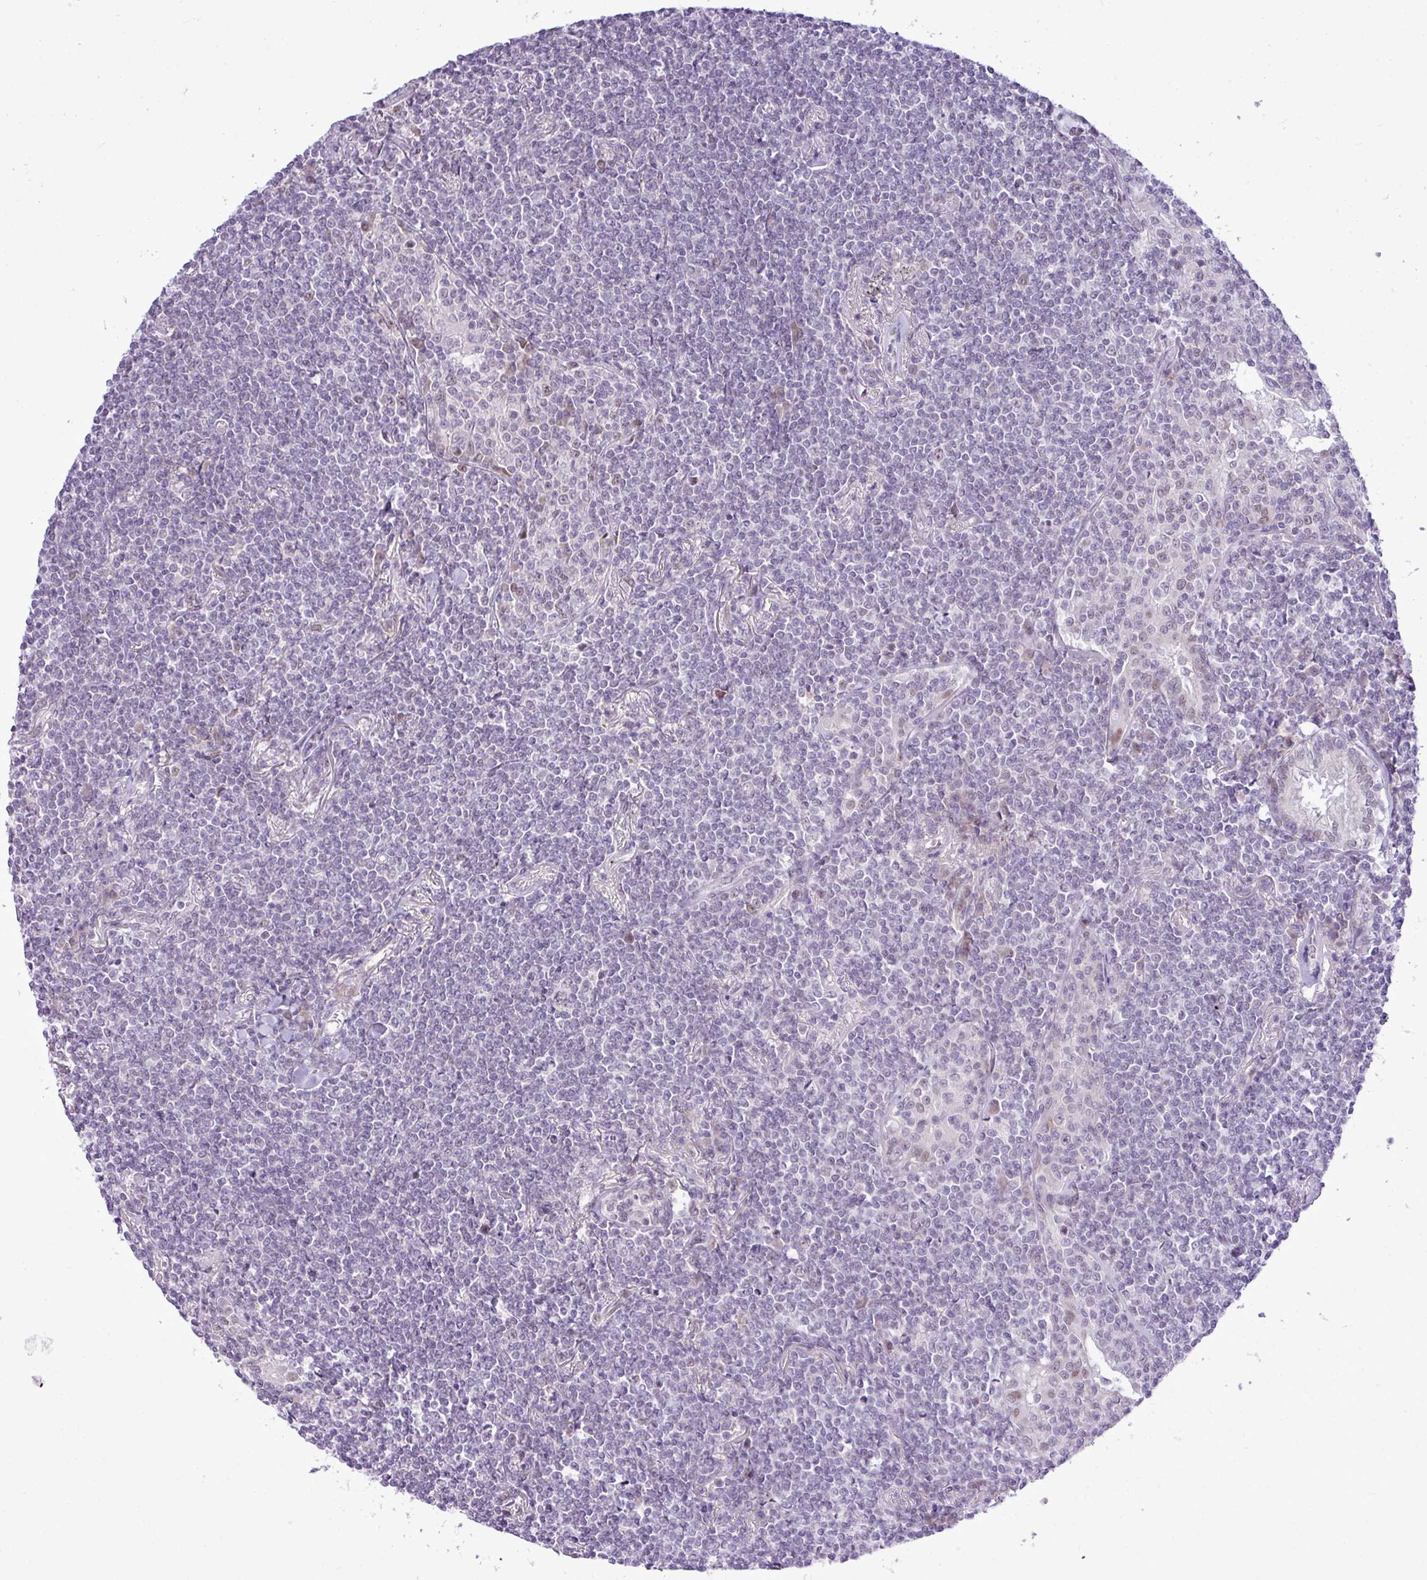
{"staining": {"intensity": "negative", "quantity": "none", "location": "none"}, "tissue": "lymphoma", "cell_type": "Tumor cells", "image_type": "cancer", "snomed": [{"axis": "morphology", "description": "Malignant lymphoma, non-Hodgkin's type, Low grade"}, {"axis": "topography", "description": "Lung"}], "caption": "A histopathology image of human low-grade malignant lymphoma, non-Hodgkin's type is negative for staining in tumor cells. (DAB (3,3'-diaminobenzidine) immunohistochemistry with hematoxylin counter stain).", "gene": "ELOA2", "patient": {"sex": "female", "age": 71}}